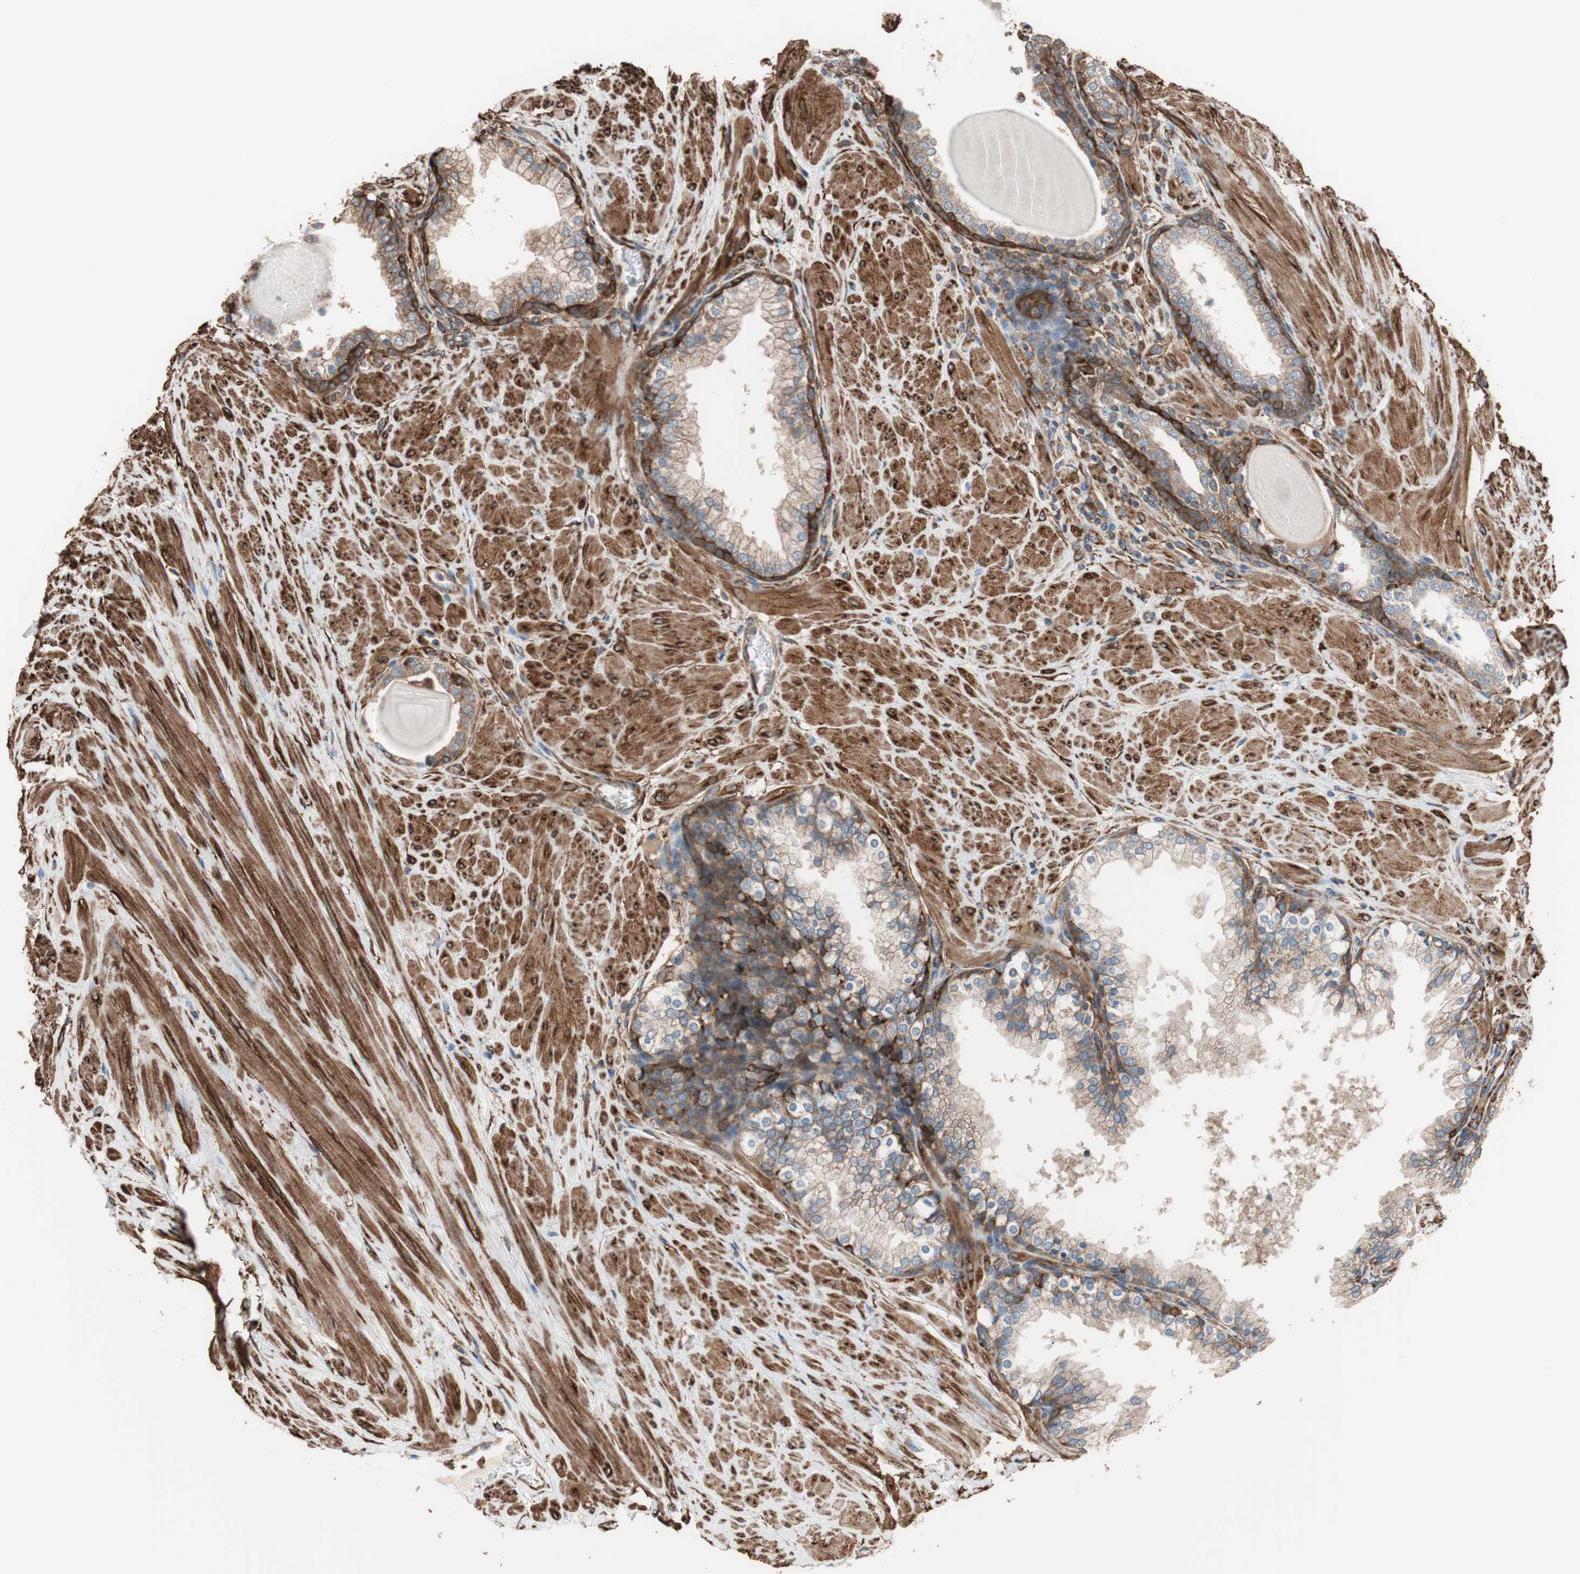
{"staining": {"intensity": "strong", "quantity": ">75%", "location": "cytoplasmic/membranous"}, "tissue": "prostate", "cell_type": "Glandular cells", "image_type": "normal", "snomed": [{"axis": "morphology", "description": "Normal tissue, NOS"}, {"axis": "topography", "description": "Prostate"}], "caption": "Prostate stained with a brown dye exhibits strong cytoplasmic/membranous positive expression in about >75% of glandular cells.", "gene": "GPSM2", "patient": {"sex": "male", "age": 51}}